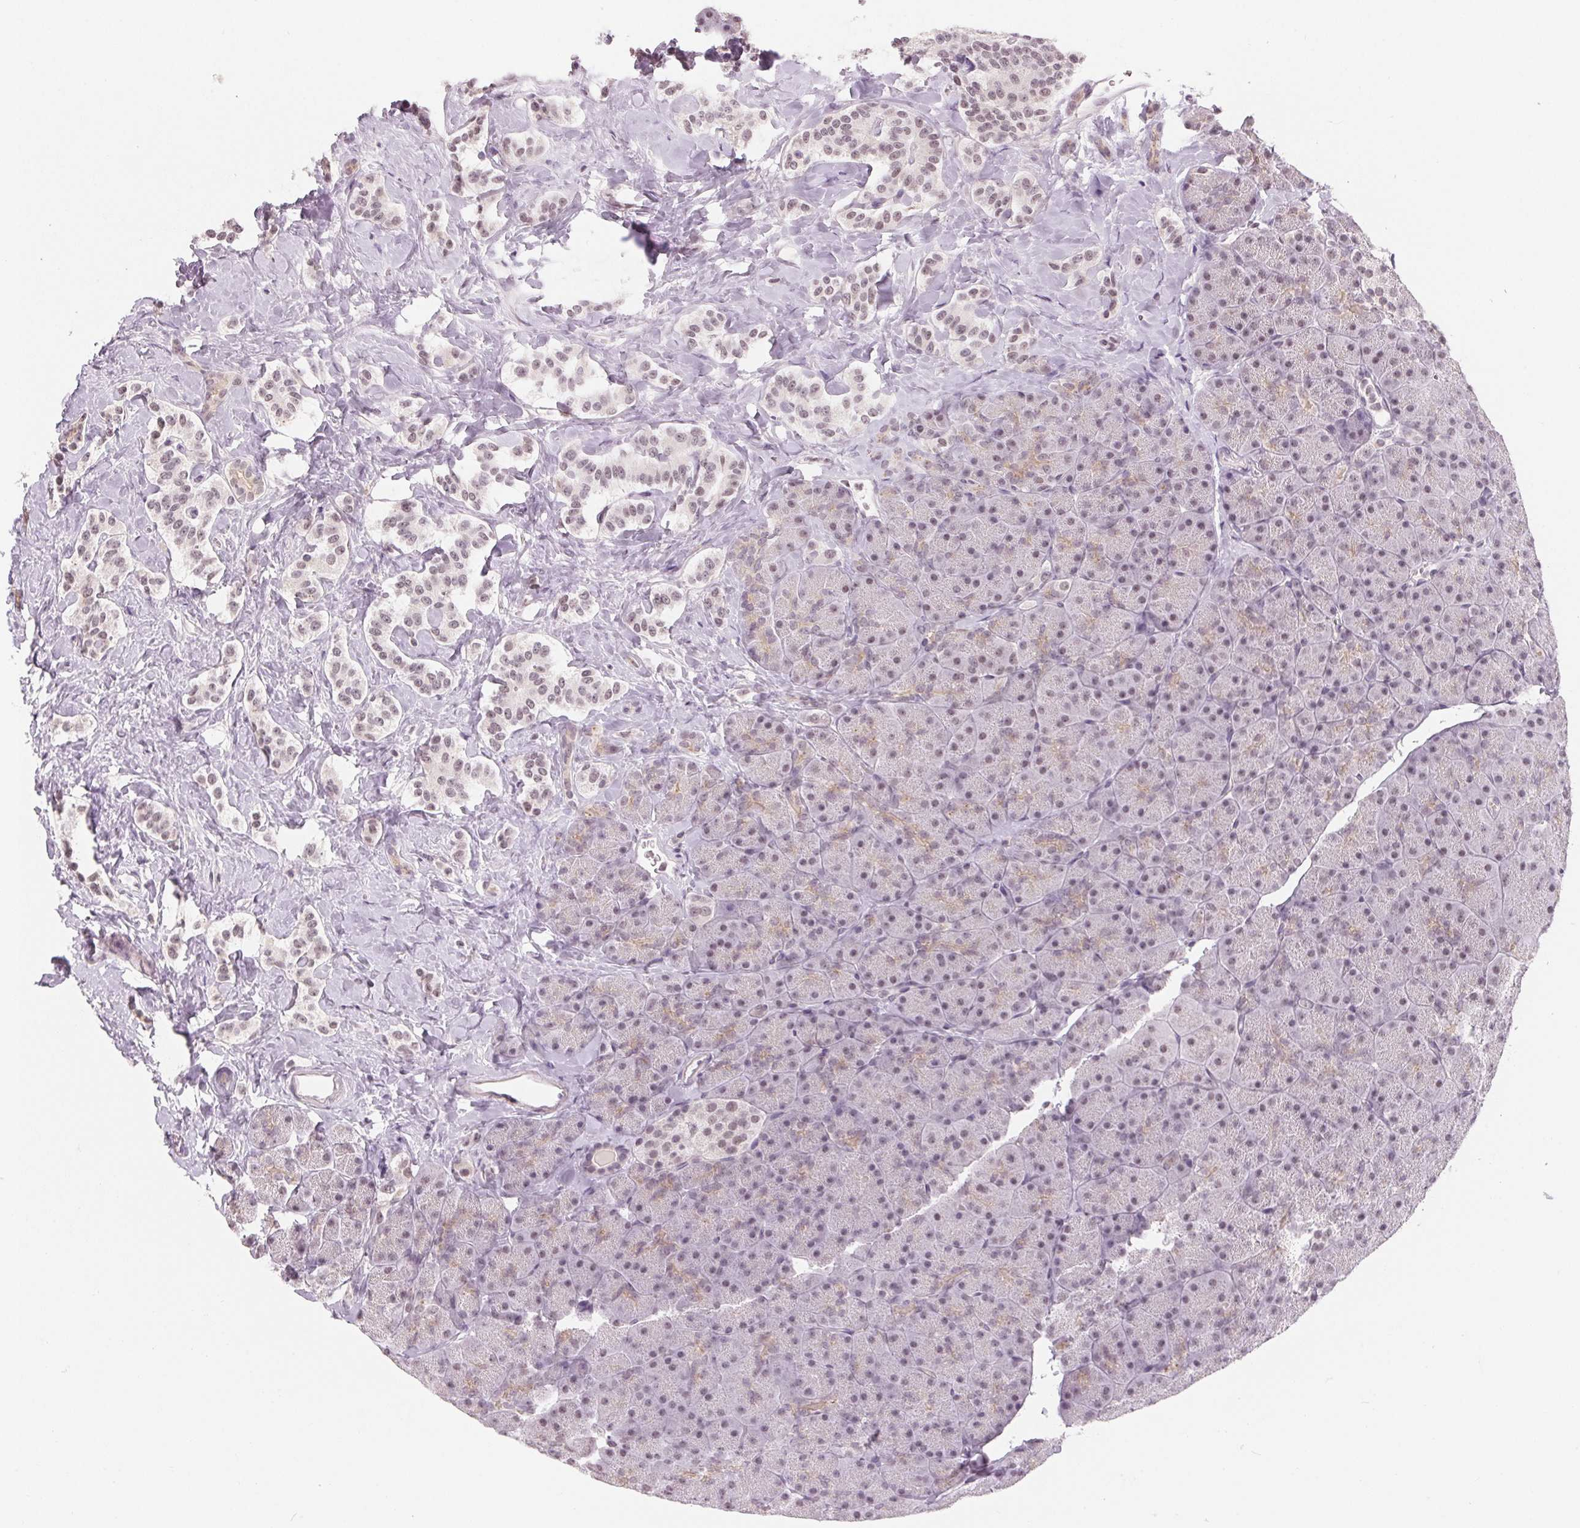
{"staining": {"intensity": "weak", "quantity": "25%-75%", "location": "nuclear"}, "tissue": "carcinoid", "cell_type": "Tumor cells", "image_type": "cancer", "snomed": [{"axis": "morphology", "description": "Normal tissue, NOS"}, {"axis": "morphology", "description": "Carcinoid, malignant, NOS"}, {"axis": "topography", "description": "Pancreas"}], "caption": "Protein expression by immunohistochemistry reveals weak nuclear expression in about 25%-75% of tumor cells in carcinoid (malignant). The protein of interest is shown in brown color, while the nuclei are stained blue.", "gene": "NXF3", "patient": {"sex": "male", "age": 36}}